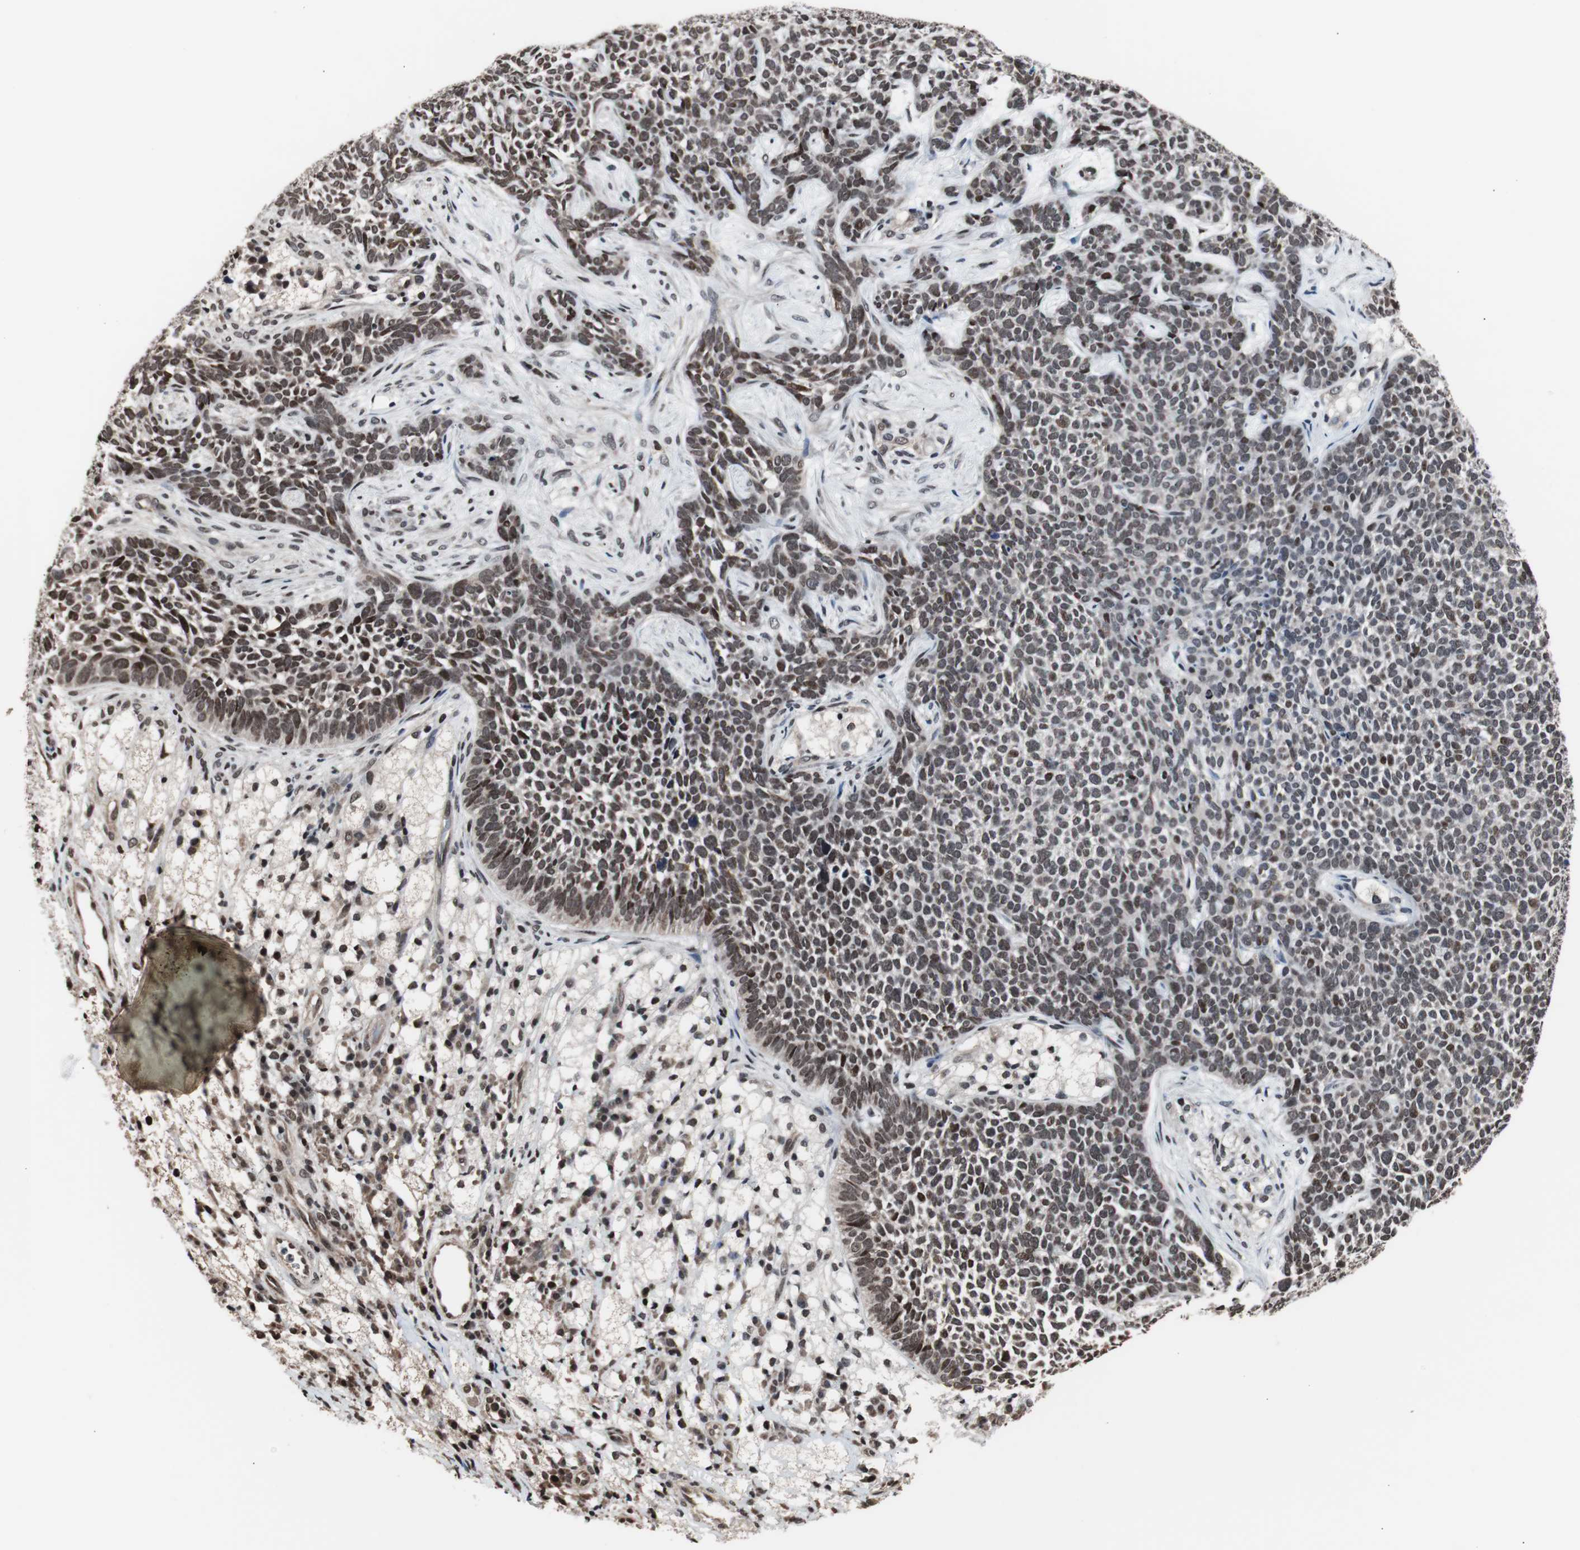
{"staining": {"intensity": "moderate", "quantity": "25%-75%", "location": "nuclear"}, "tissue": "skin cancer", "cell_type": "Tumor cells", "image_type": "cancer", "snomed": [{"axis": "morphology", "description": "Basal cell carcinoma"}, {"axis": "topography", "description": "Skin"}], "caption": "Immunohistochemistry (IHC) micrograph of human basal cell carcinoma (skin) stained for a protein (brown), which exhibits medium levels of moderate nuclear expression in approximately 25%-75% of tumor cells.", "gene": "POGZ", "patient": {"sex": "female", "age": 84}}